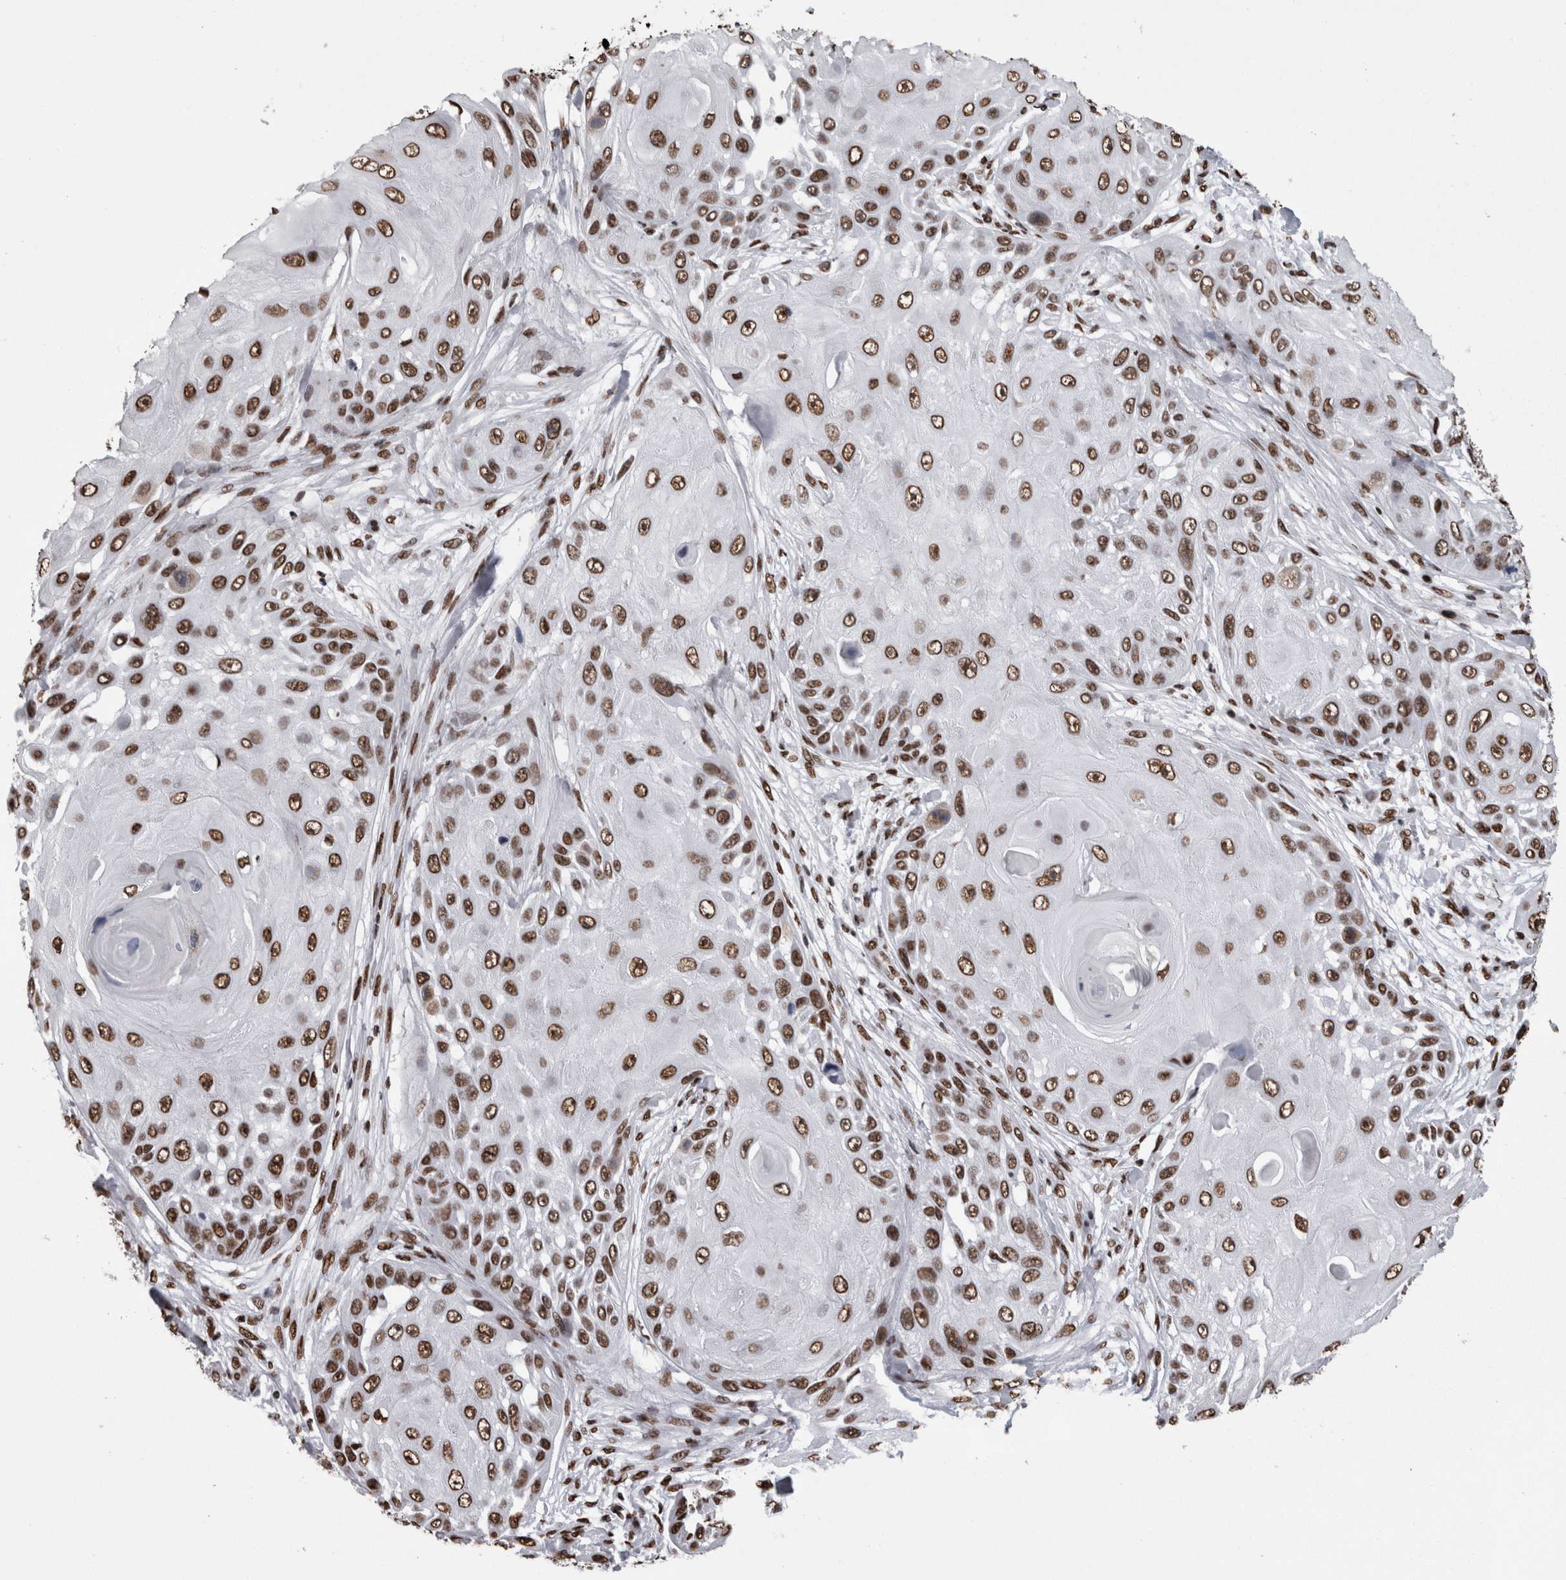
{"staining": {"intensity": "strong", "quantity": ">75%", "location": "nuclear"}, "tissue": "skin cancer", "cell_type": "Tumor cells", "image_type": "cancer", "snomed": [{"axis": "morphology", "description": "Squamous cell carcinoma, NOS"}, {"axis": "topography", "description": "Skin"}], "caption": "This is a histology image of IHC staining of skin cancer (squamous cell carcinoma), which shows strong positivity in the nuclear of tumor cells.", "gene": "HNRNPM", "patient": {"sex": "female", "age": 44}}